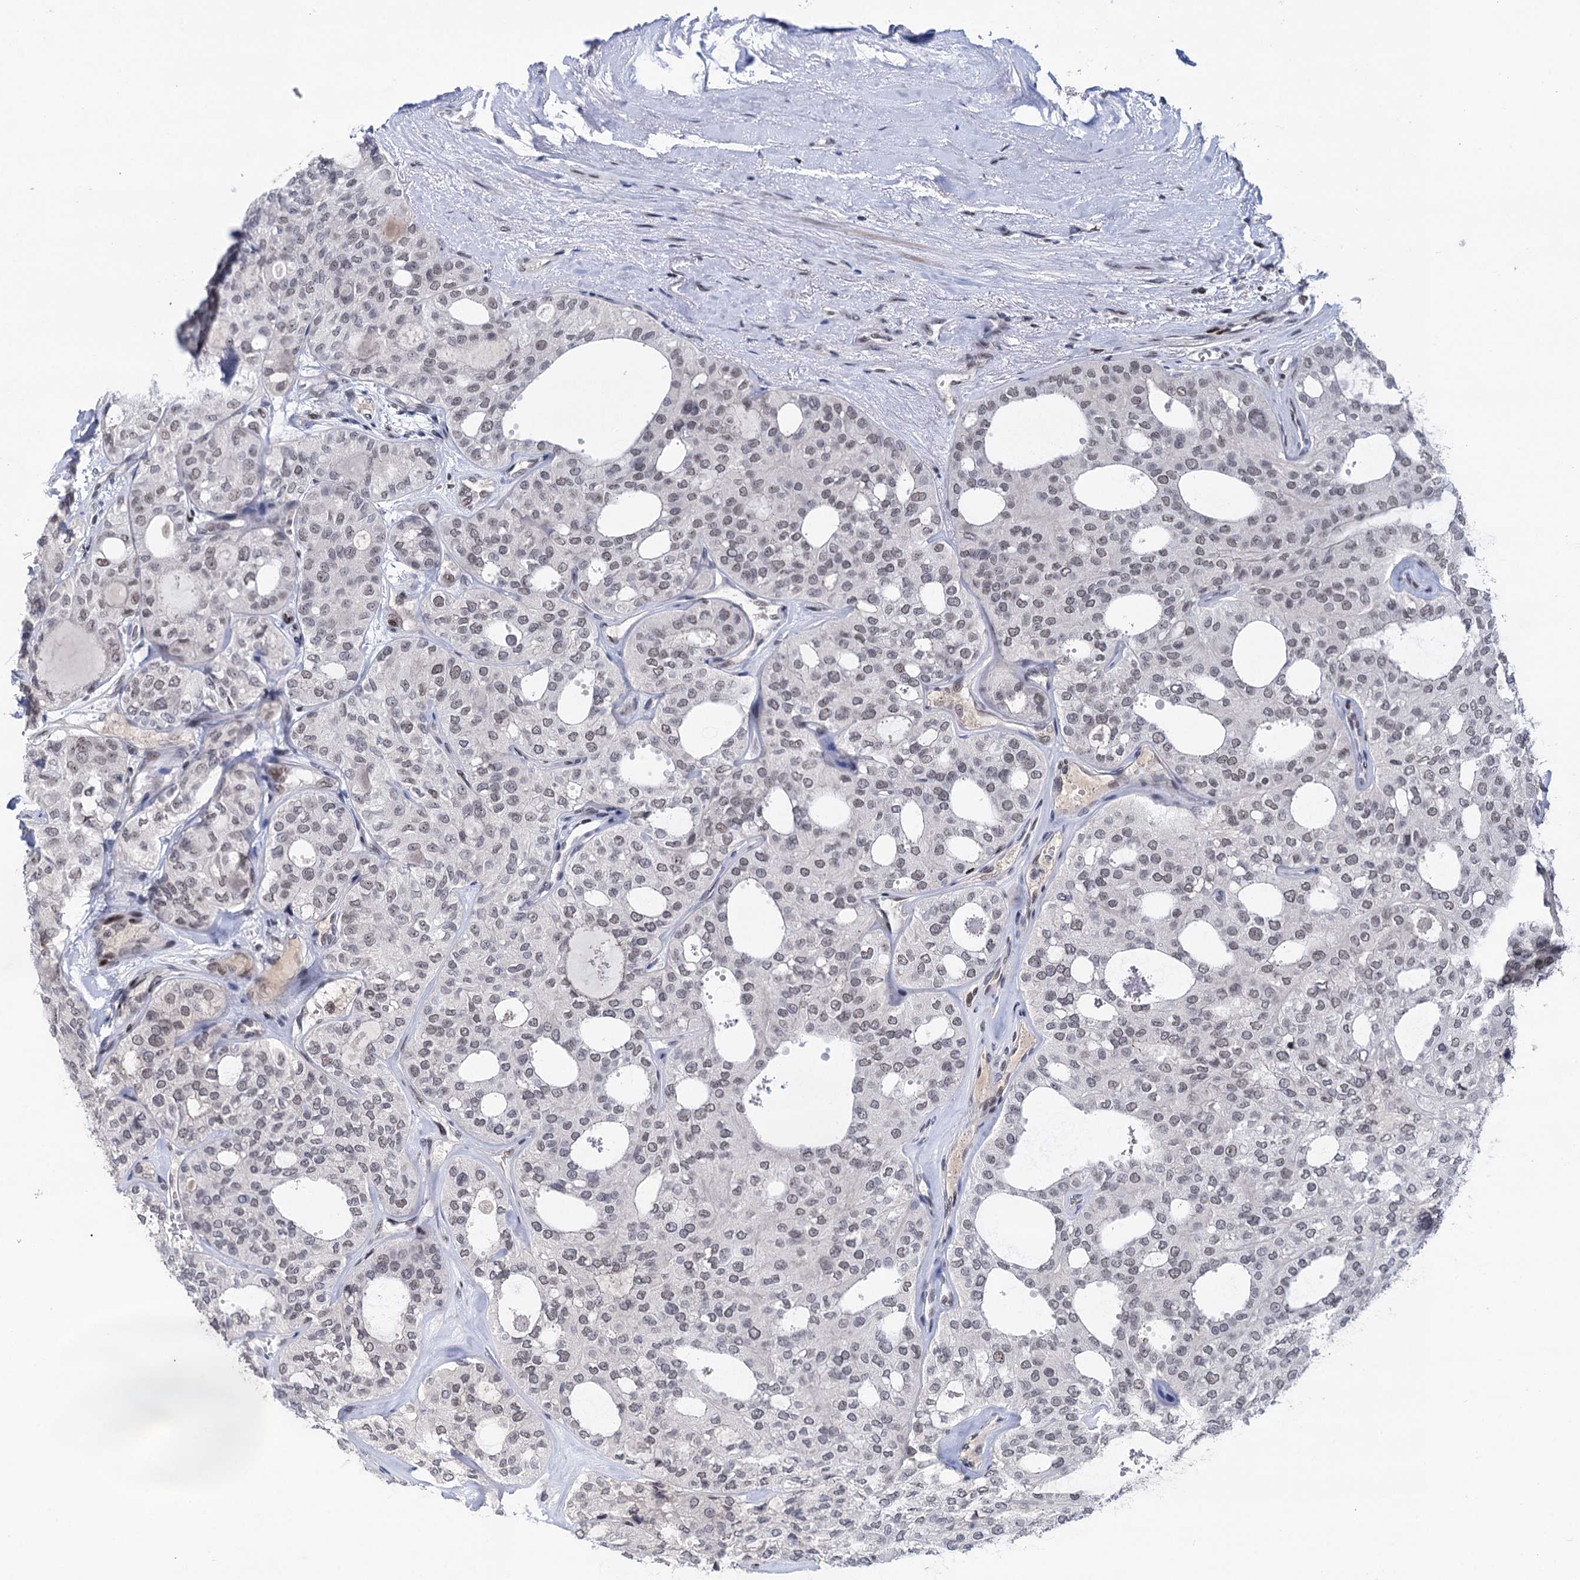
{"staining": {"intensity": "negative", "quantity": "none", "location": "none"}, "tissue": "thyroid cancer", "cell_type": "Tumor cells", "image_type": "cancer", "snomed": [{"axis": "morphology", "description": "Follicular adenoma carcinoma, NOS"}, {"axis": "topography", "description": "Thyroid gland"}], "caption": "DAB immunohistochemical staining of human thyroid cancer exhibits no significant positivity in tumor cells.", "gene": "ZCCHC10", "patient": {"sex": "male", "age": 75}}